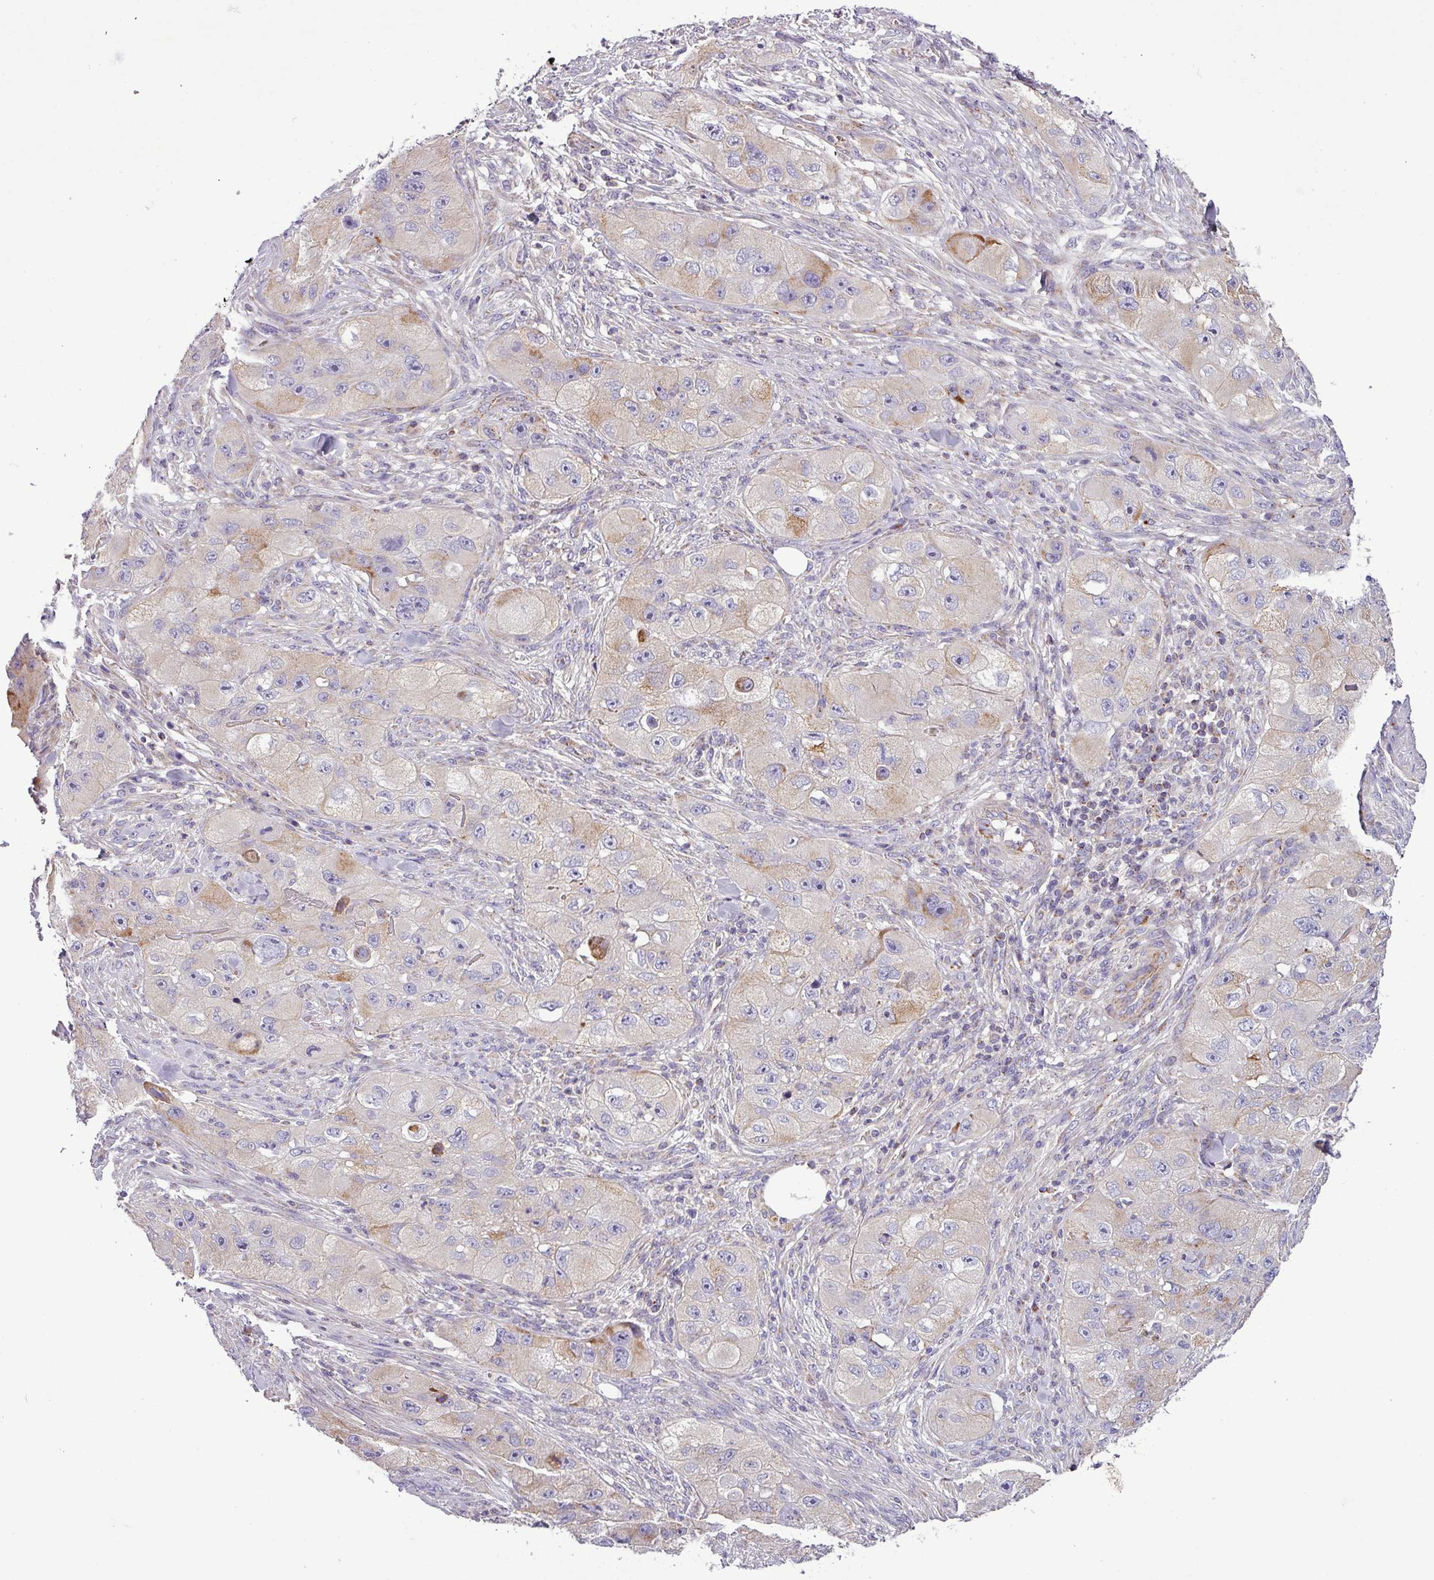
{"staining": {"intensity": "moderate", "quantity": "<25%", "location": "cytoplasmic/membranous"}, "tissue": "skin cancer", "cell_type": "Tumor cells", "image_type": "cancer", "snomed": [{"axis": "morphology", "description": "Squamous cell carcinoma, NOS"}, {"axis": "topography", "description": "Skin"}, {"axis": "topography", "description": "Subcutis"}], "caption": "A histopathology image of skin squamous cell carcinoma stained for a protein demonstrates moderate cytoplasmic/membranous brown staining in tumor cells.", "gene": "PNMA6A", "patient": {"sex": "male", "age": 73}}